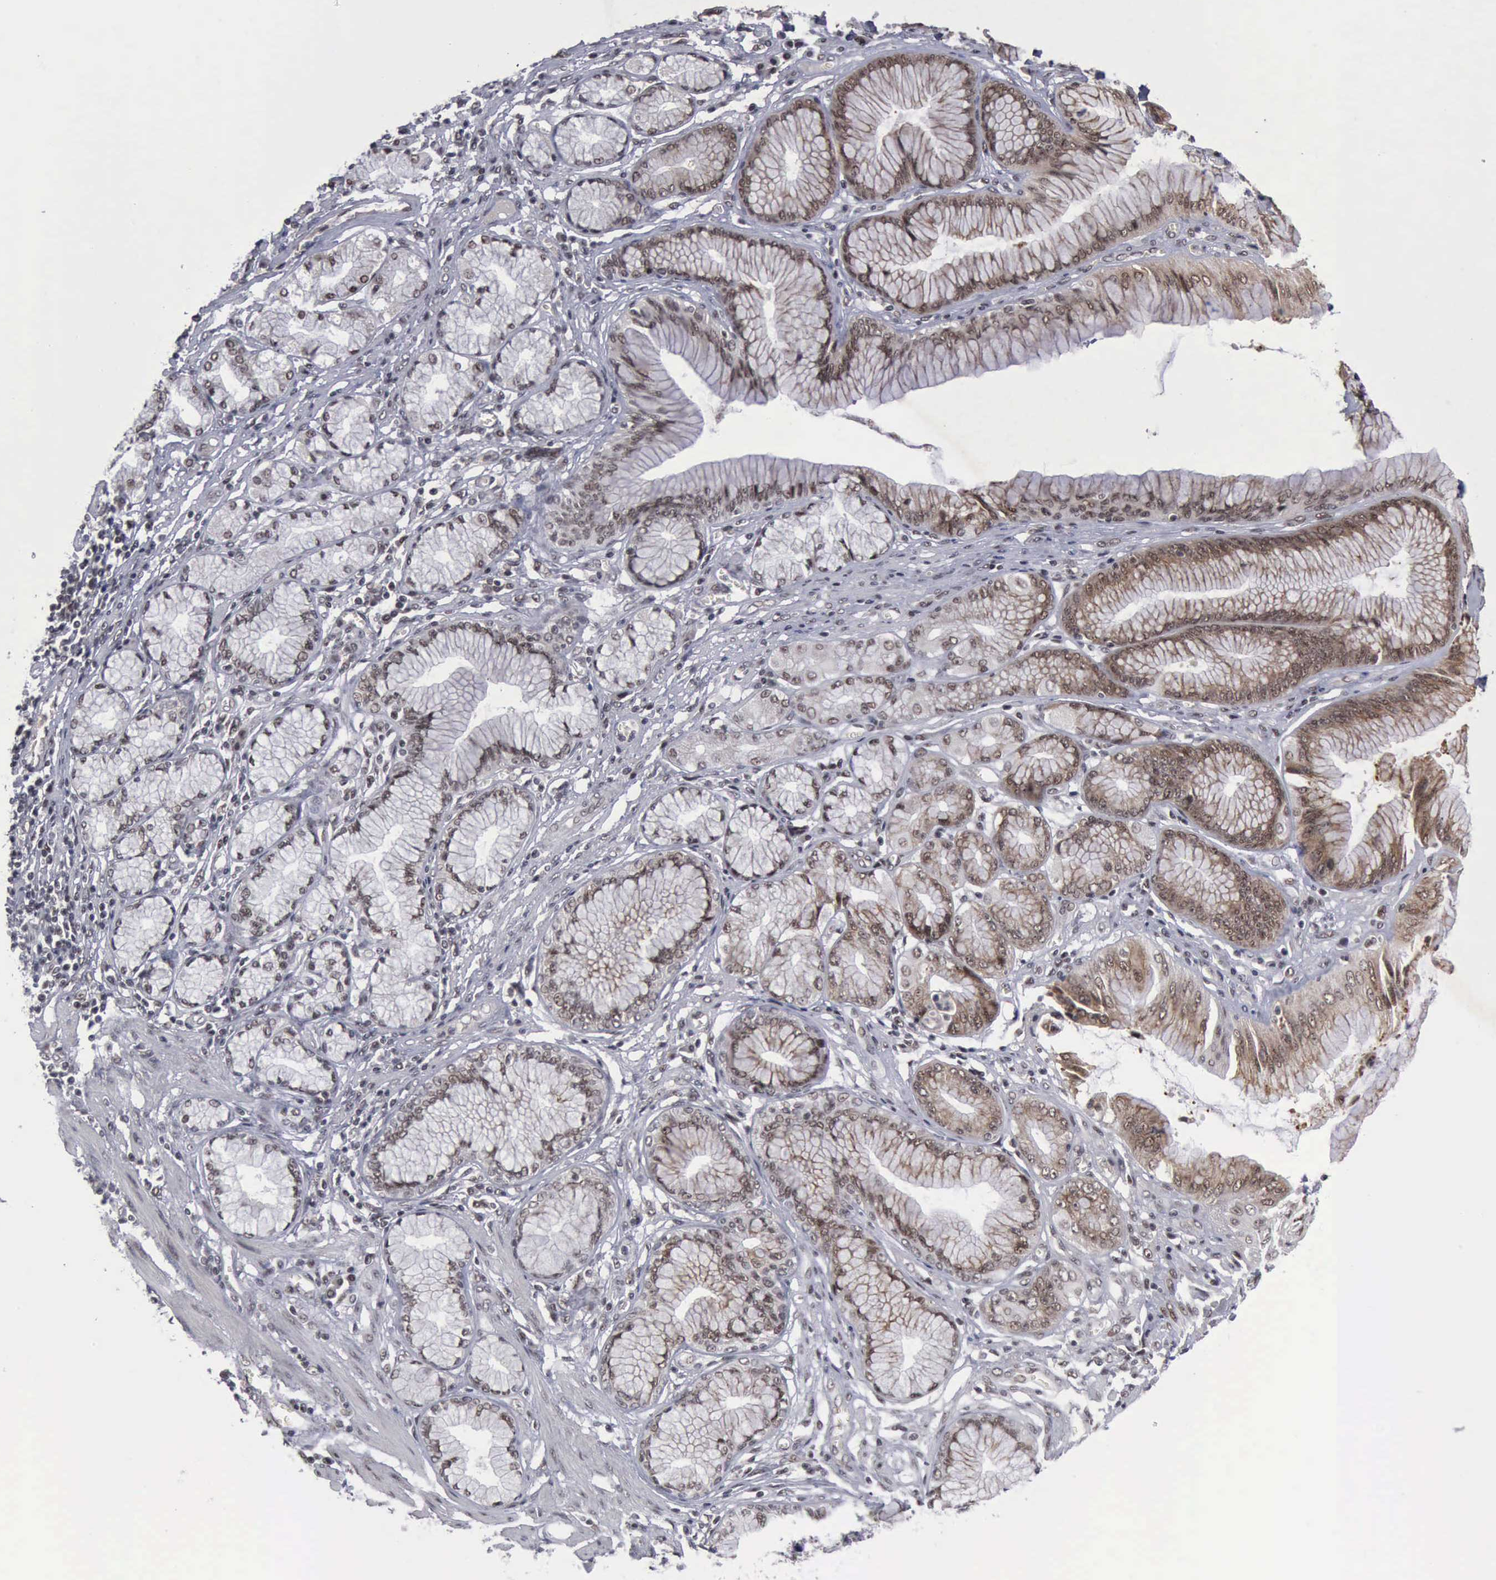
{"staining": {"intensity": "moderate", "quantity": ">75%", "location": "cytoplasmic/membranous,nuclear"}, "tissue": "stomach cancer", "cell_type": "Tumor cells", "image_type": "cancer", "snomed": [{"axis": "morphology", "description": "Adenocarcinoma, NOS"}, {"axis": "topography", "description": "Pancreas"}, {"axis": "topography", "description": "Stomach, upper"}], "caption": "Human stomach cancer stained with a protein marker shows moderate staining in tumor cells.", "gene": "ATM", "patient": {"sex": "male", "age": 77}}